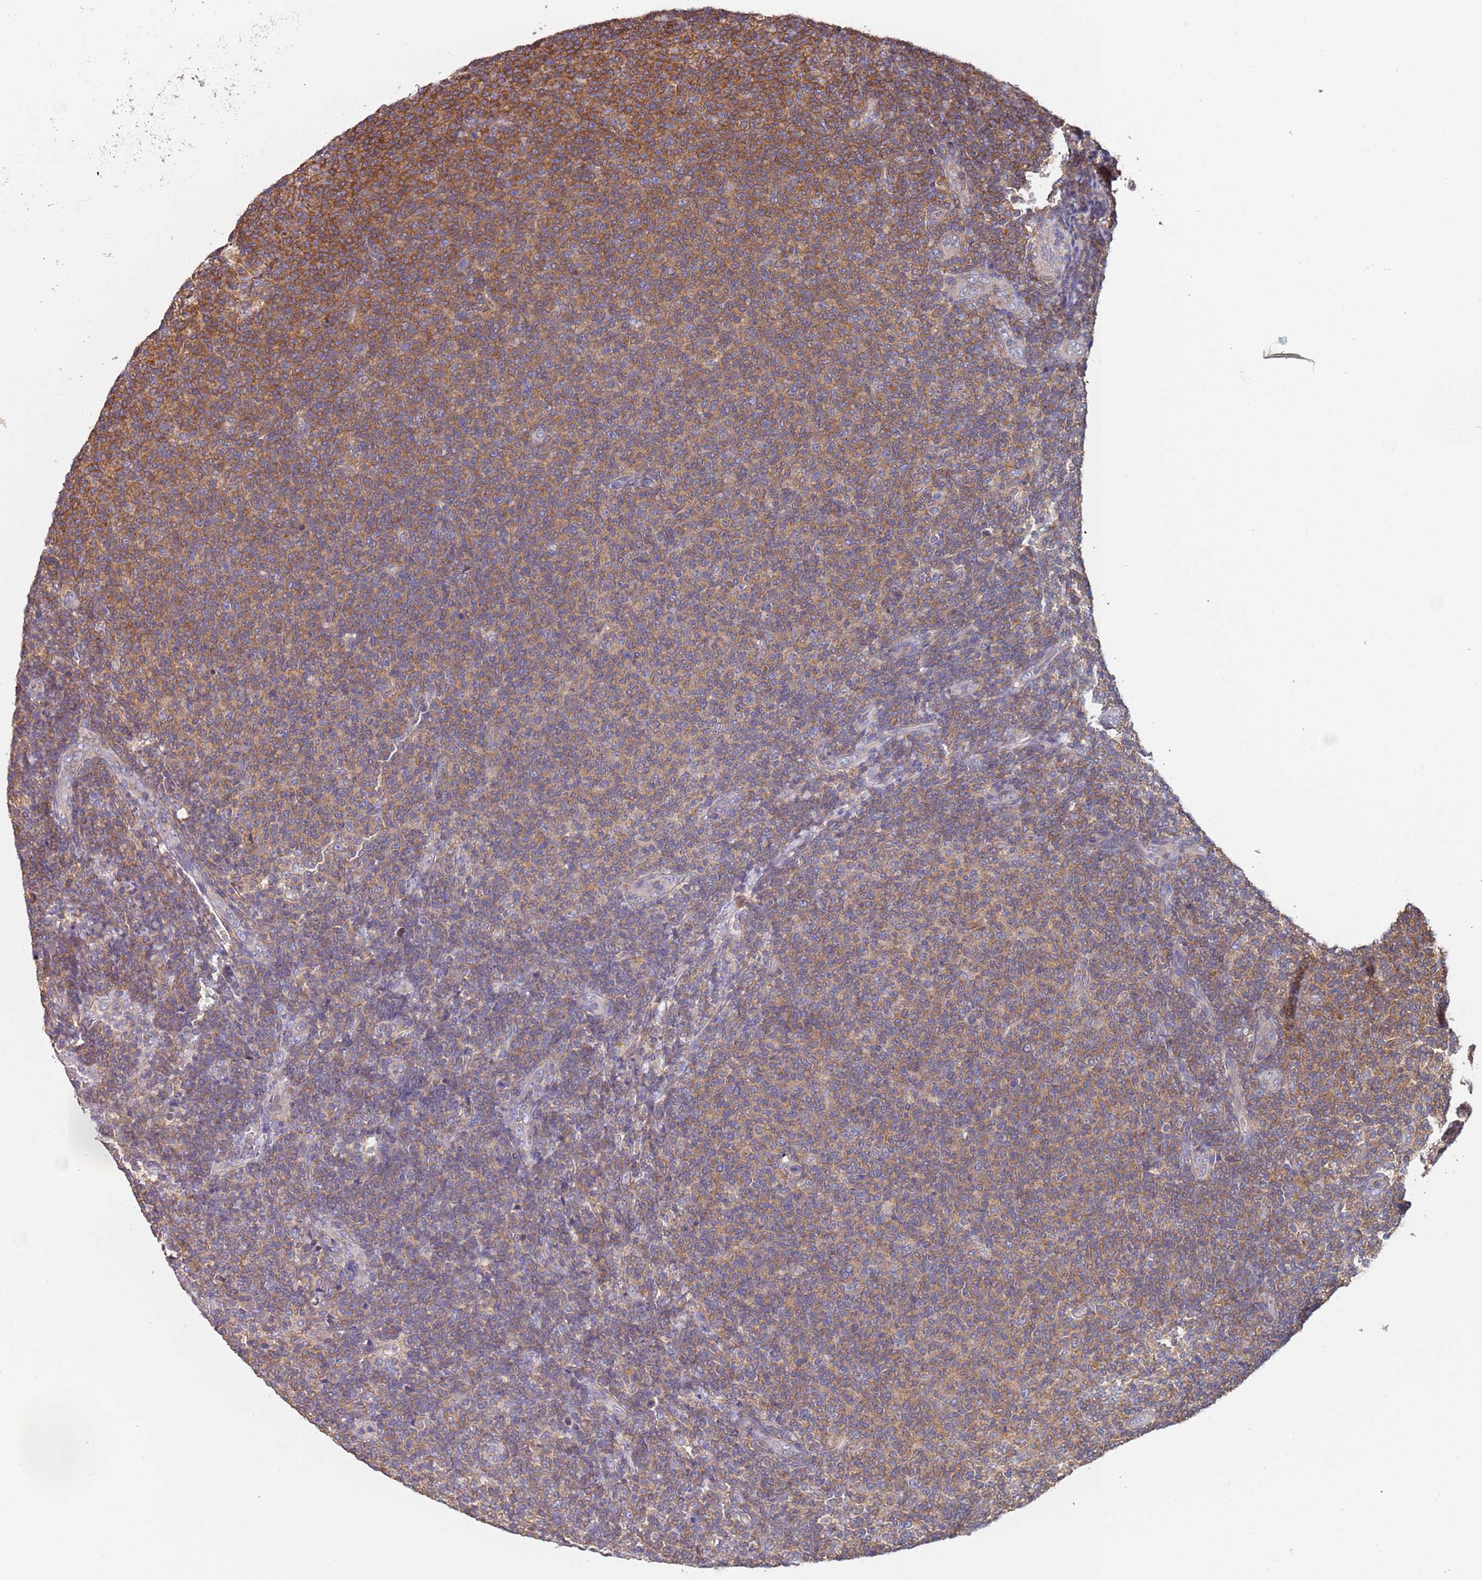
{"staining": {"intensity": "weak", "quantity": "<25%", "location": "cytoplasmic/membranous"}, "tissue": "lymphoma", "cell_type": "Tumor cells", "image_type": "cancer", "snomed": [{"axis": "morphology", "description": "Malignant lymphoma, non-Hodgkin's type, Low grade"}, {"axis": "topography", "description": "Lymph node"}], "caption": "Immunohistochemical staining of human lymphoma reveals no significant positivity in tumor cells. (Immunohistochemistry (ihc), brightfield microscopy, high magnification).", "gene": "SYT4", "patient": {"sex": "male", "age": 66}}